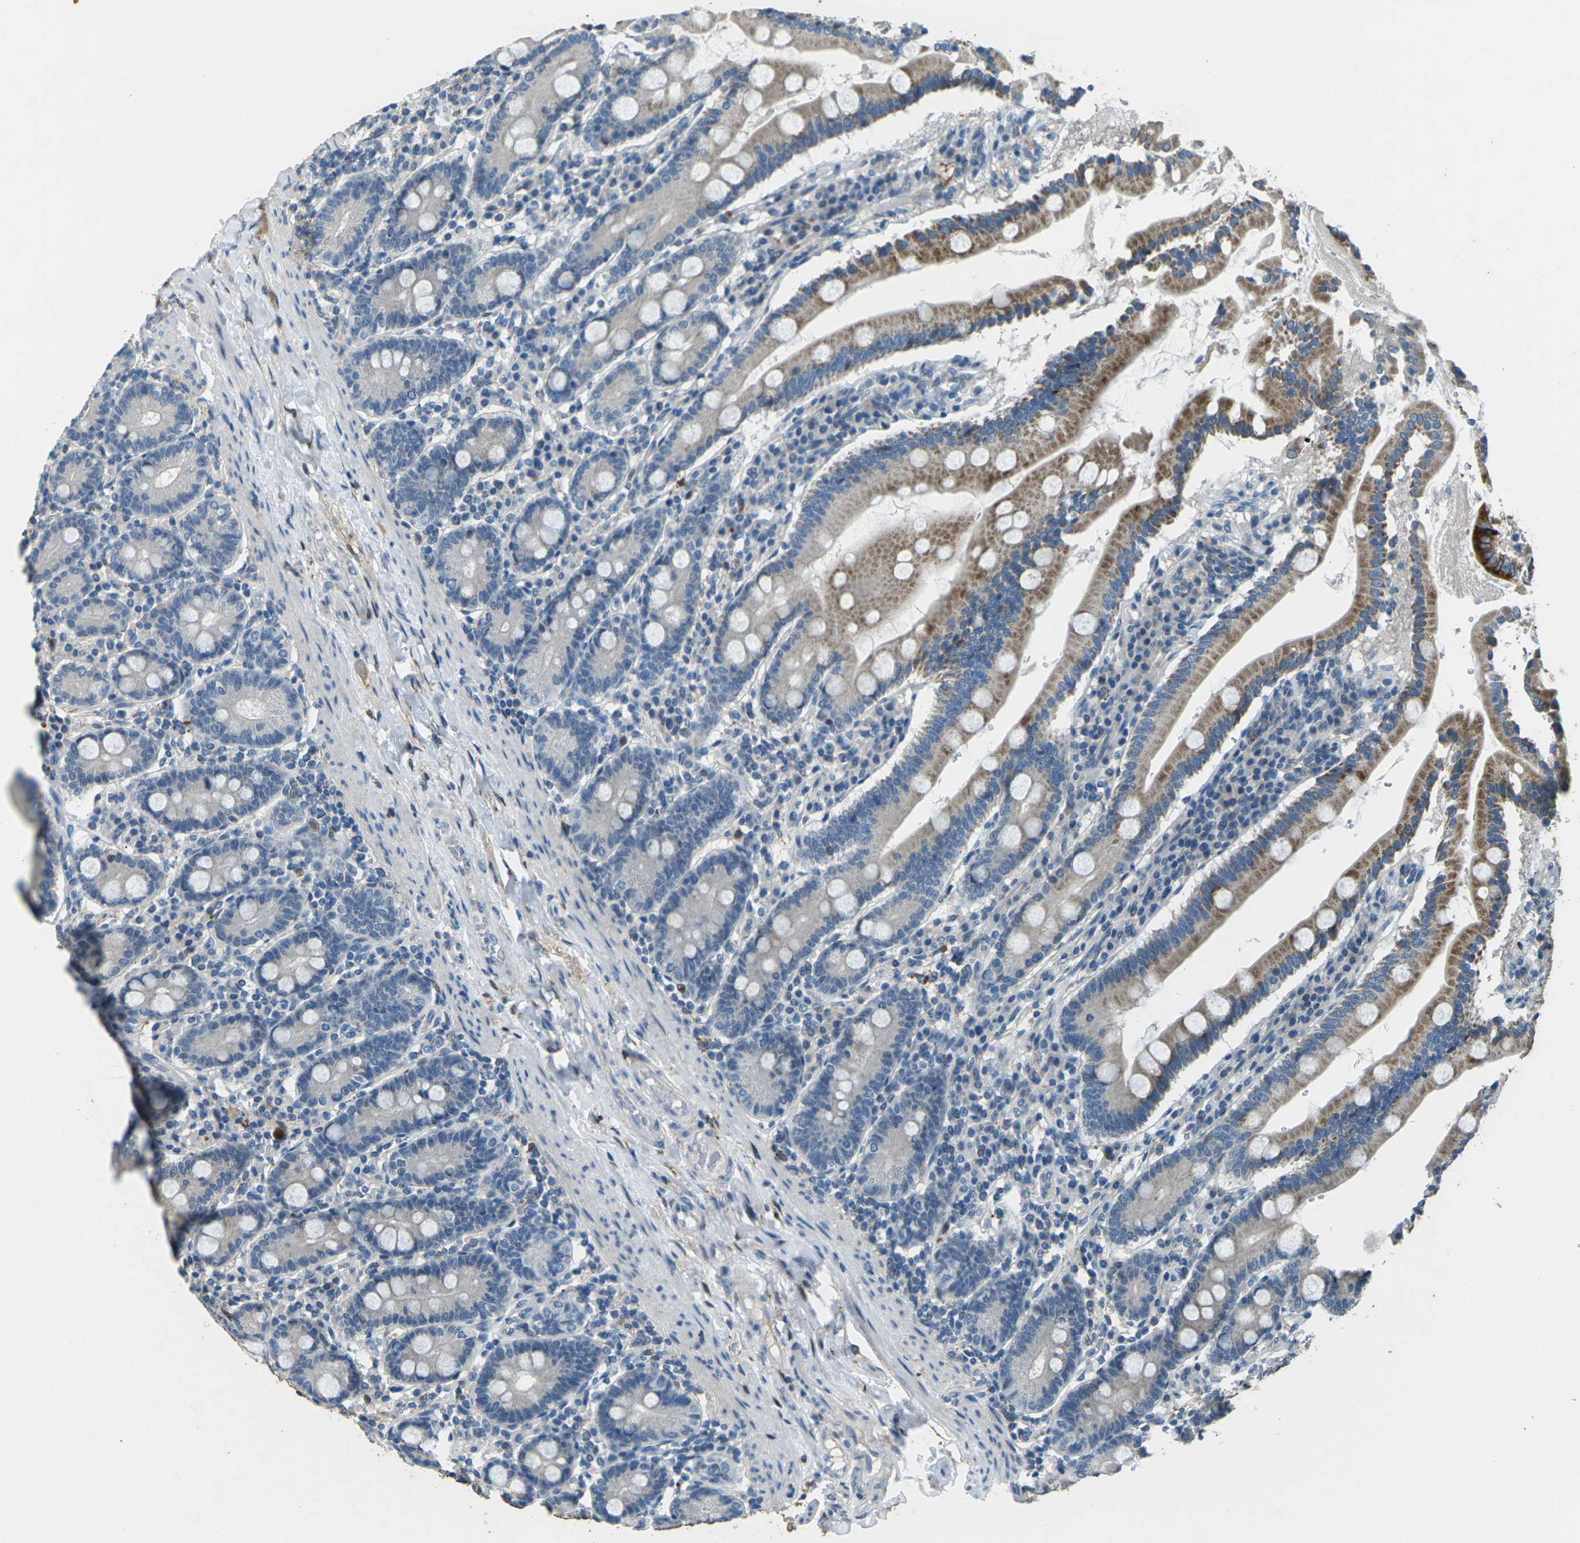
{"staining": {"intensity": "moderate", "quantity": "25%-75%", "location": "cytoplasmic/membranous"}, "tissue": "duodenum", "cell_type": "Glandular cells", "image_type": "normal", "snomed": [{"axis": "morphology", "description": "Normal tissue, NOS"}, {"axis": "topography", "description": "Duodenum"}], "caption": "Moderate cytoplasmic/membranous protein positivity is appreciated in about 25%-75% of glandular cells in duodenum.", "gene": "SIGLEC14", "patient": {"sex": "male", "age": 50}}